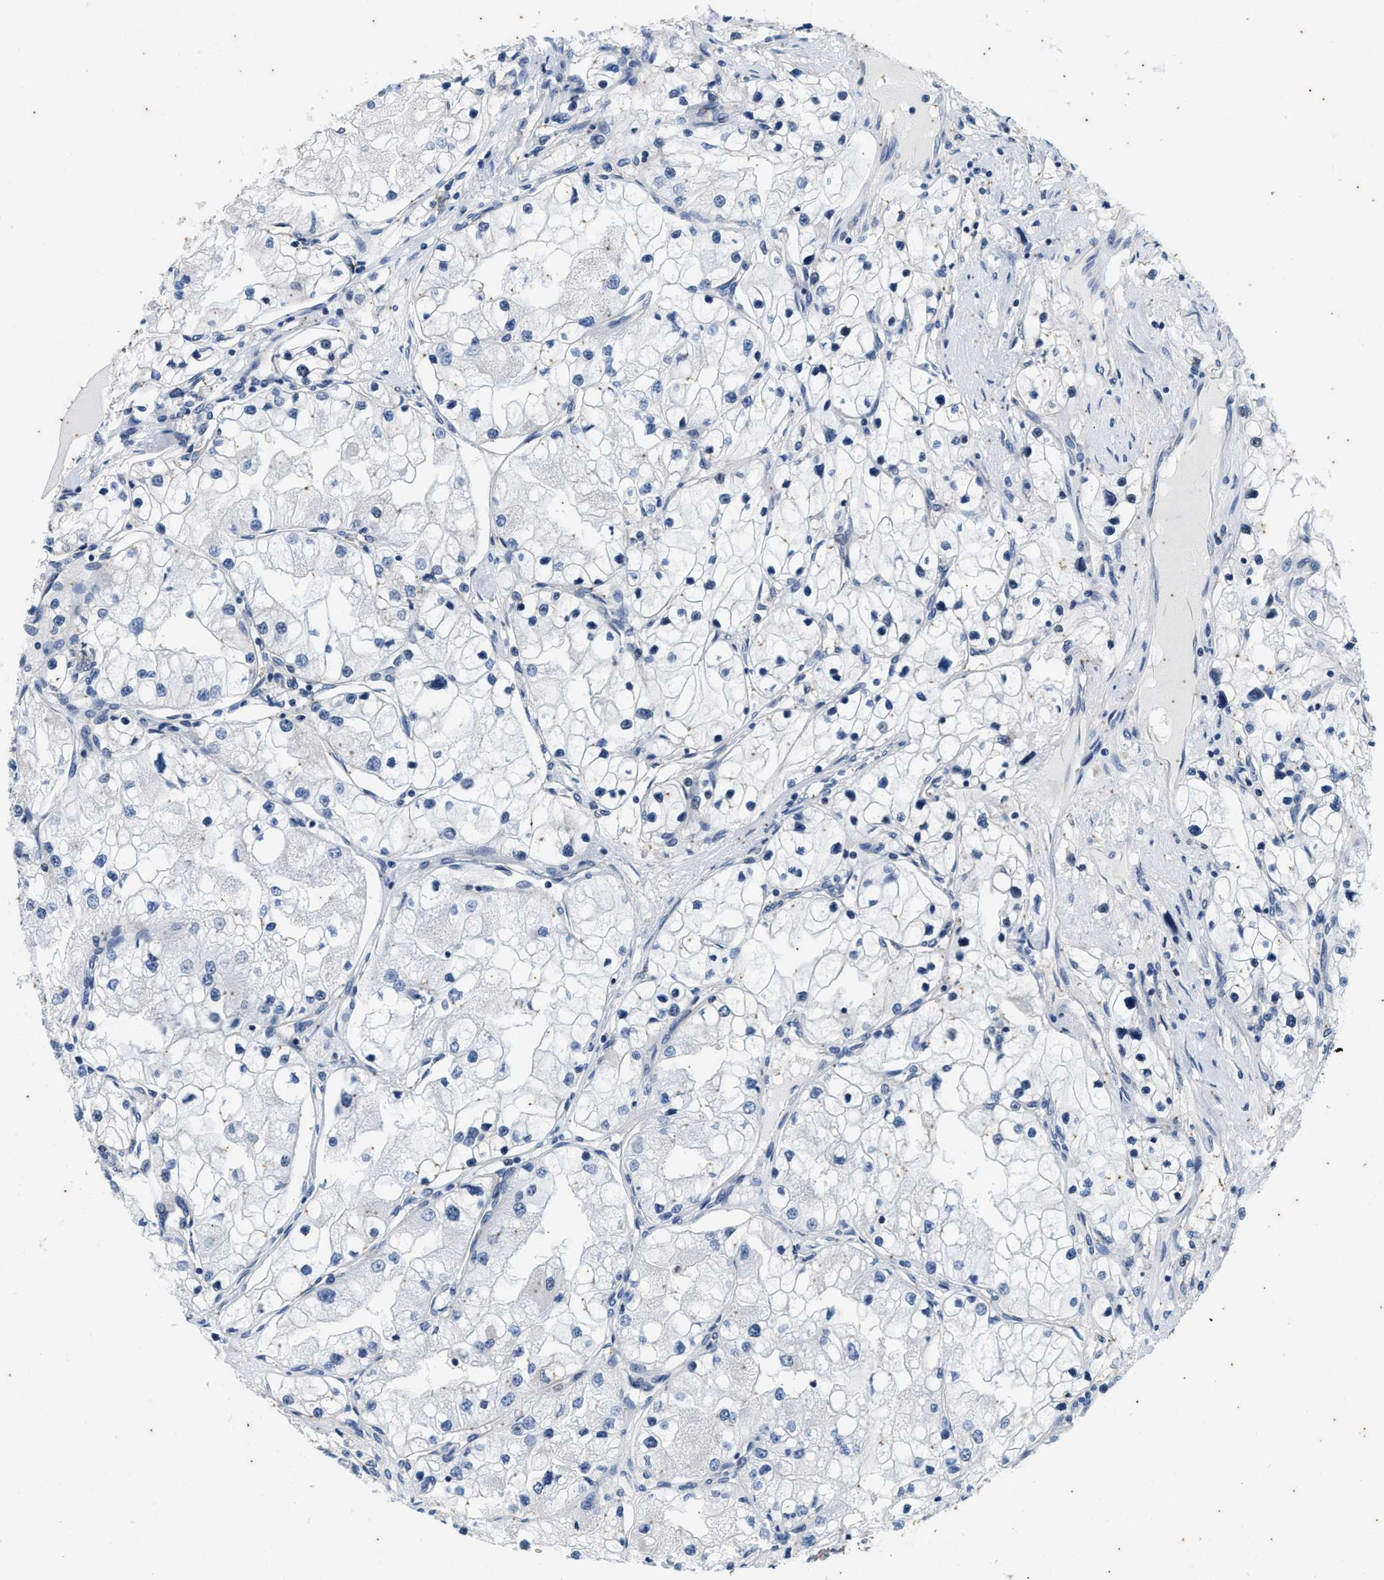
{"staining": {"intensity": "negative", "quantity": "none", "location": "none"}, "tissue": "renal cancer", "cell_type": "Tumor cells", "image_type": "cancer", "snomed": [{"axis": "morphology", "description": "Adenocarcinoma, NOS"}, {"axis": "topography", "description": "Kidney"}], "caption": "Renal cancer stained for a protein using immunohistochemistry (IHC) shows no expression tumor cells.", "gene": "COX19", "patient": {"sex": "male", "age": 68}}